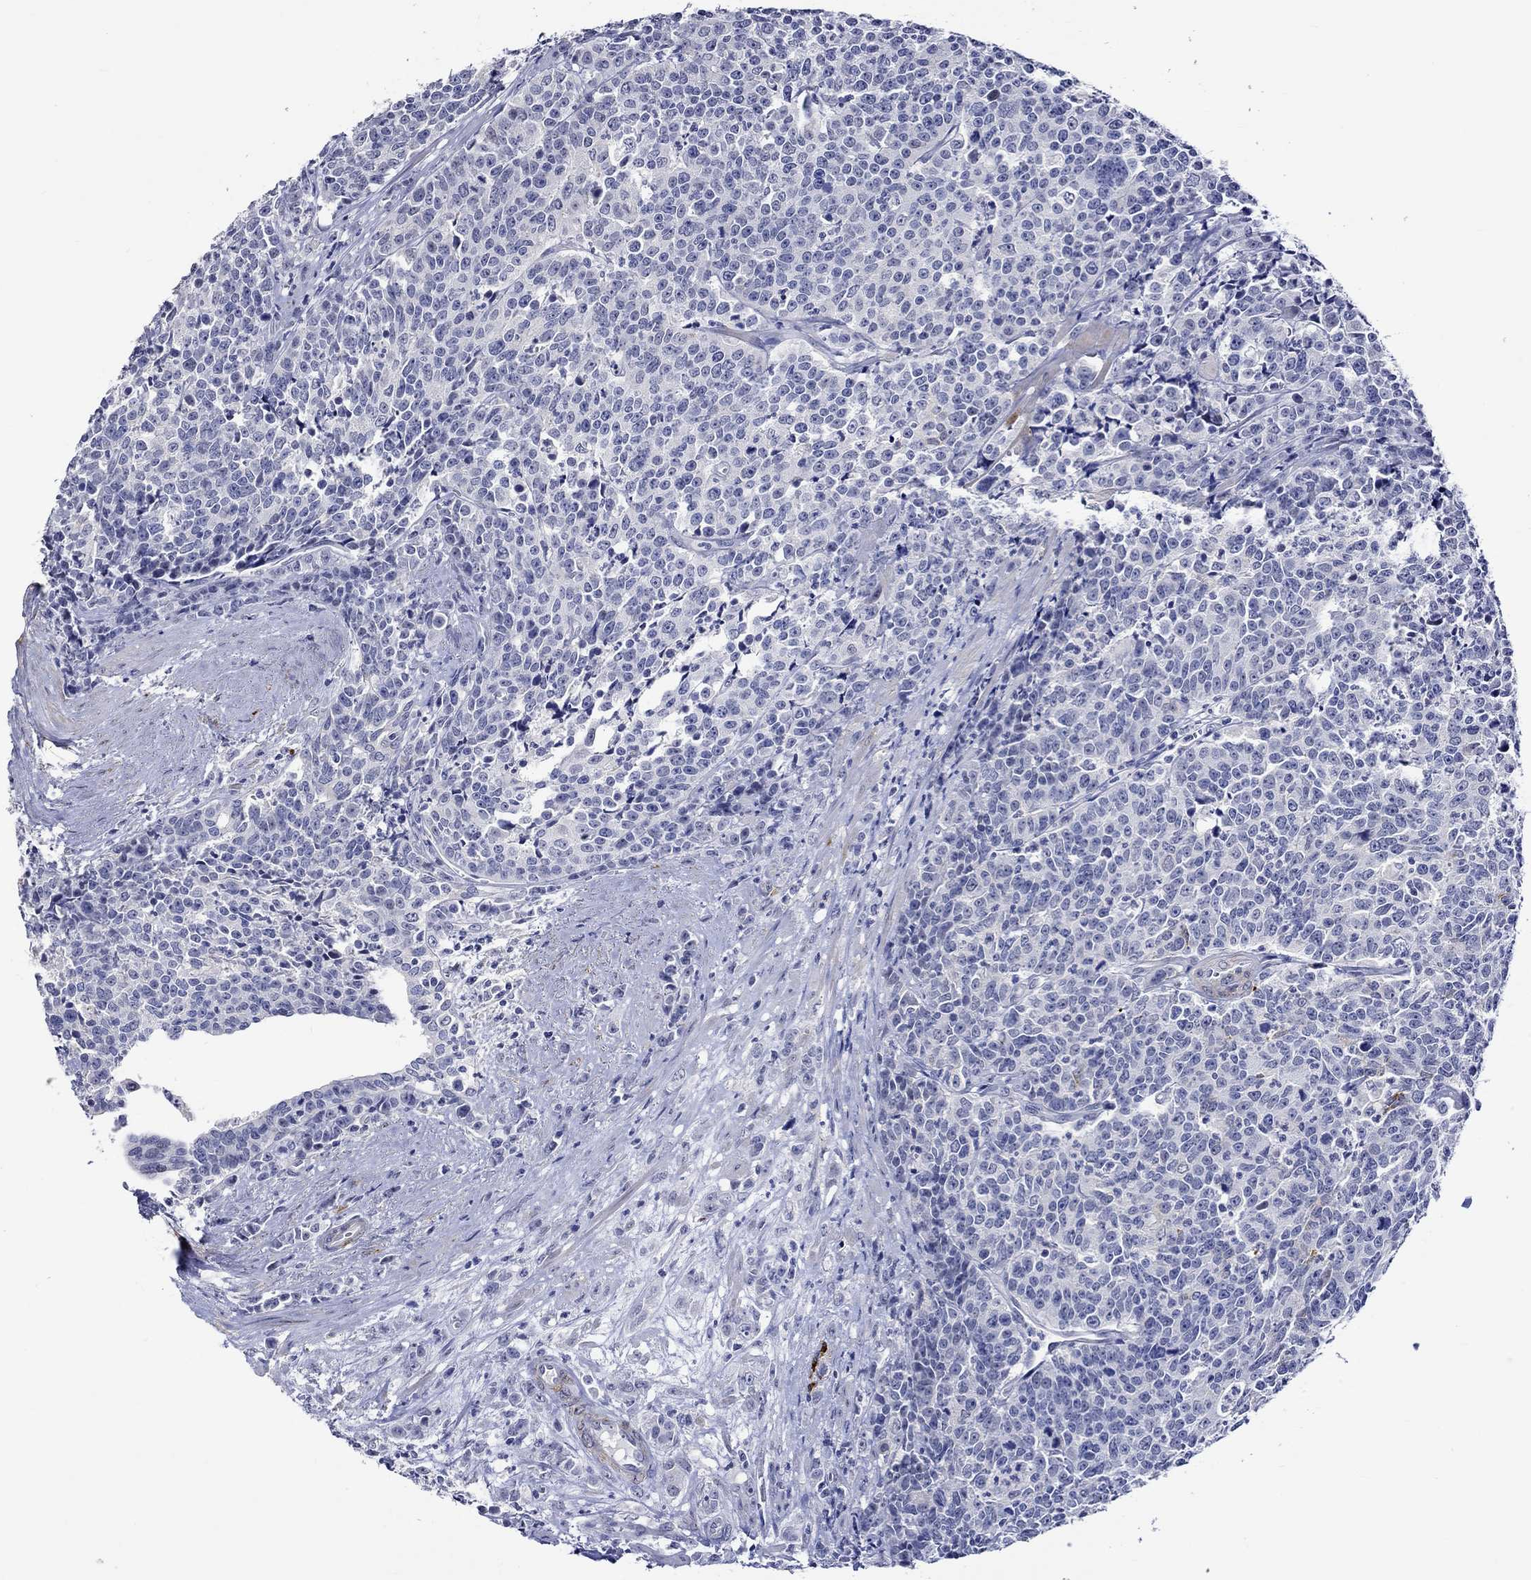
{"staining": {"intensity": "negative", "quantity": "none", "location": "none"}, "tissue": "prostate cancer", "cell_type": "Tumor cells", "image_type": "cancer", "snomed": [{"axis": "morphology", "description": "Adenocarcinoma, NOS"}, {"axis": "topography", "description": "Prostate"}], "caption": "Prostate cancer stained for a protein using immunohistochemistry (IHC) demonstrates no positivity tumor cells.", "gene": "CRYAB", "patient": {"sex": "male", "age": 67}}